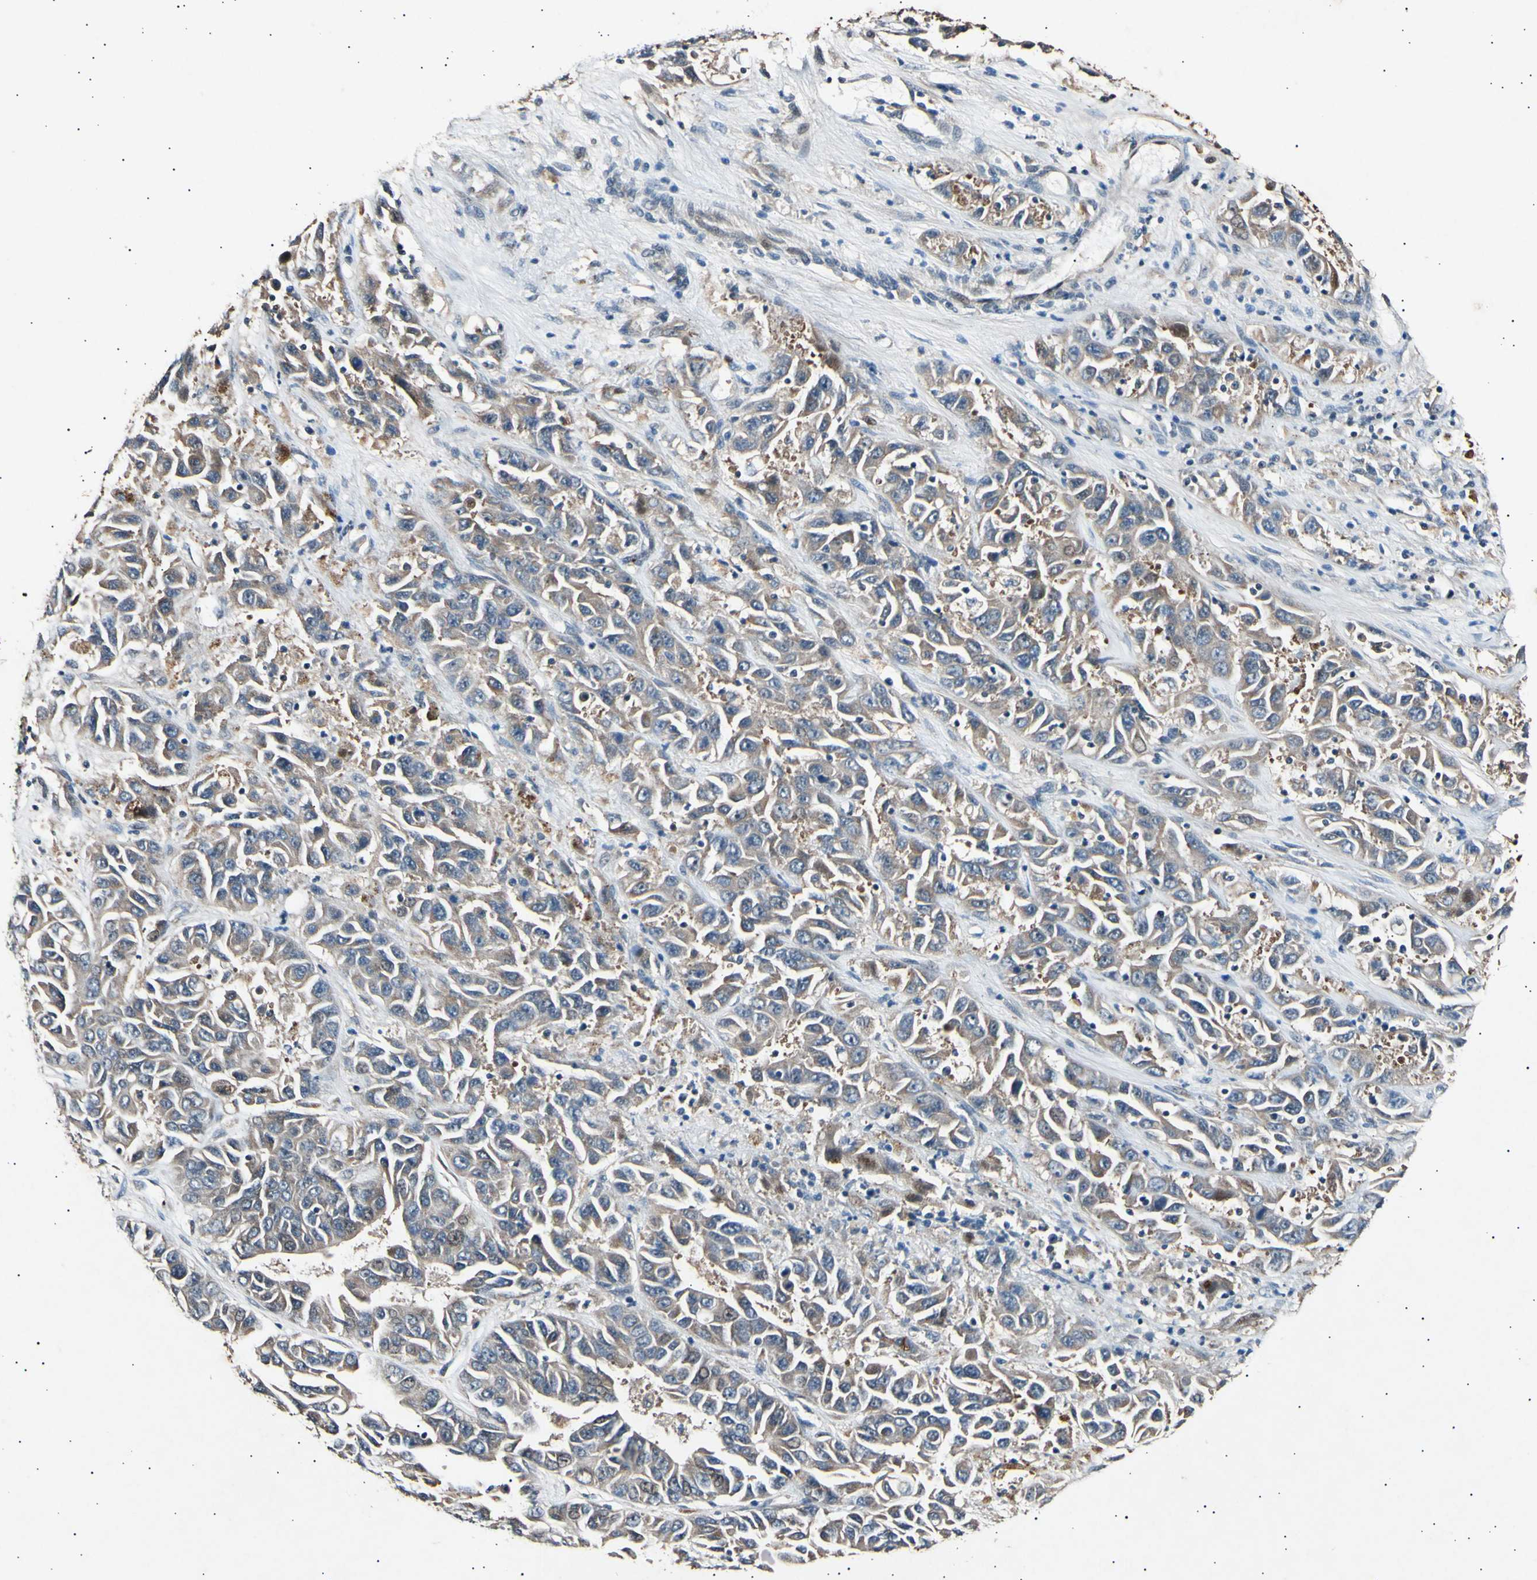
{"staining": {"intensity": "weak", "quantity": ">75%", "location": "cytoplasmic/membranous"}, "tissue": "liver cancer", "cell_type": "Tumor cells", "image_type": "cancer", "snomed": [{"axis": "morphology", "description": "Cholangiocarcinoma"}, {"axis": "topography", "description": "Liver"}], "caption": "A brown stain highlights weak cytoplasmic/membranous positivity of a protein in human liver cancer tumor cells.", "gene": "ADCY3", "patient": {"sex": "female", "age": 52}}